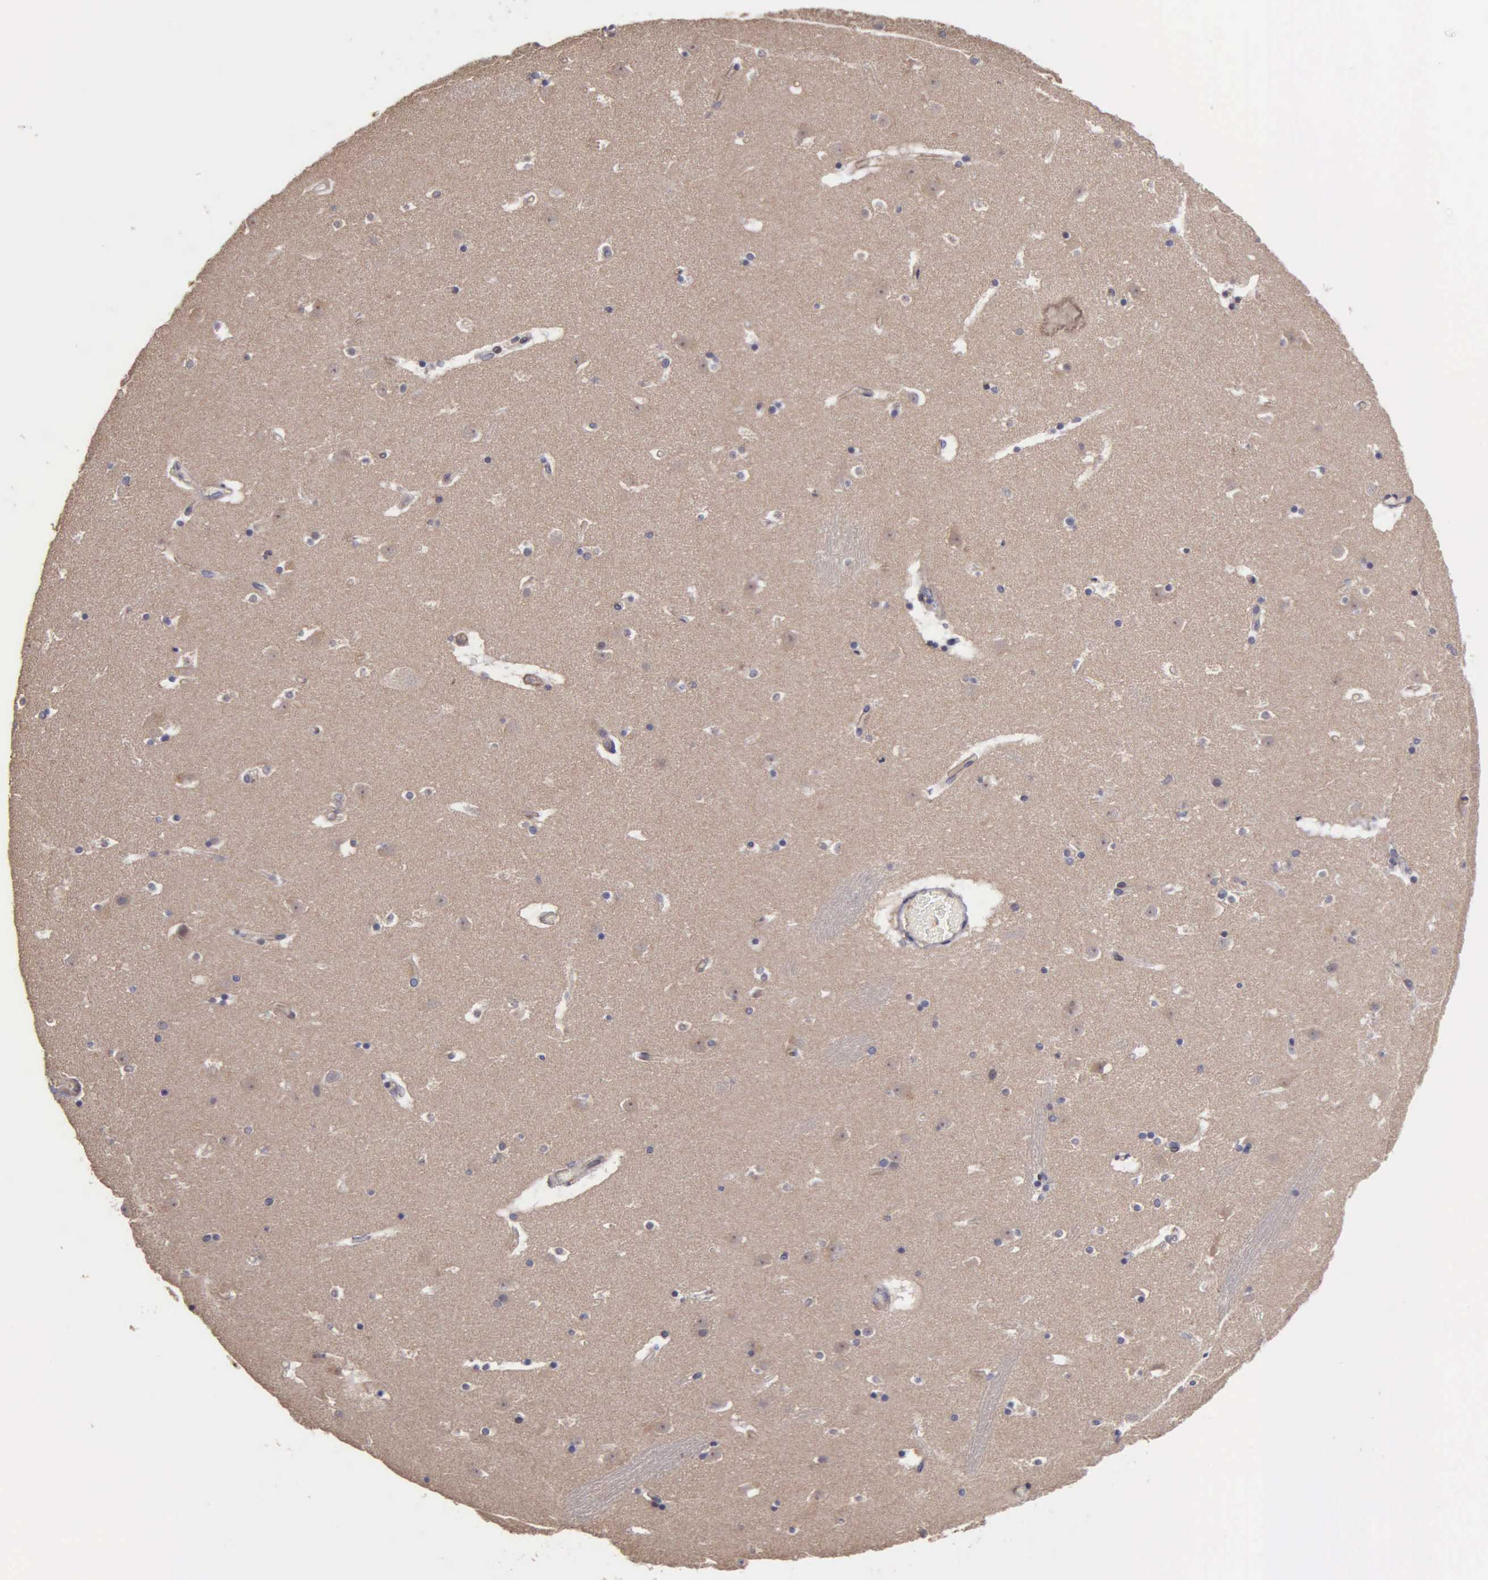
{"staining": {"intensity": "negative", "quantity": "none", "location": "none"}, "tissue": "caudate", "cell_type": "Glial cells", "image_type": "normal", "snomed": [{"axis": "morphology", "description": "Normal tissue, NOS"}, {"axis": "topography", "description": "Lateral ventricle wall"}], "caption": "High power microscopy image of an immunohistochemistry (IHC) image of unremarkable caudate, revealing no significant positivity in glial cells.", "gene": "RTL10", "patient": {"sex": "male", "age": 45}}